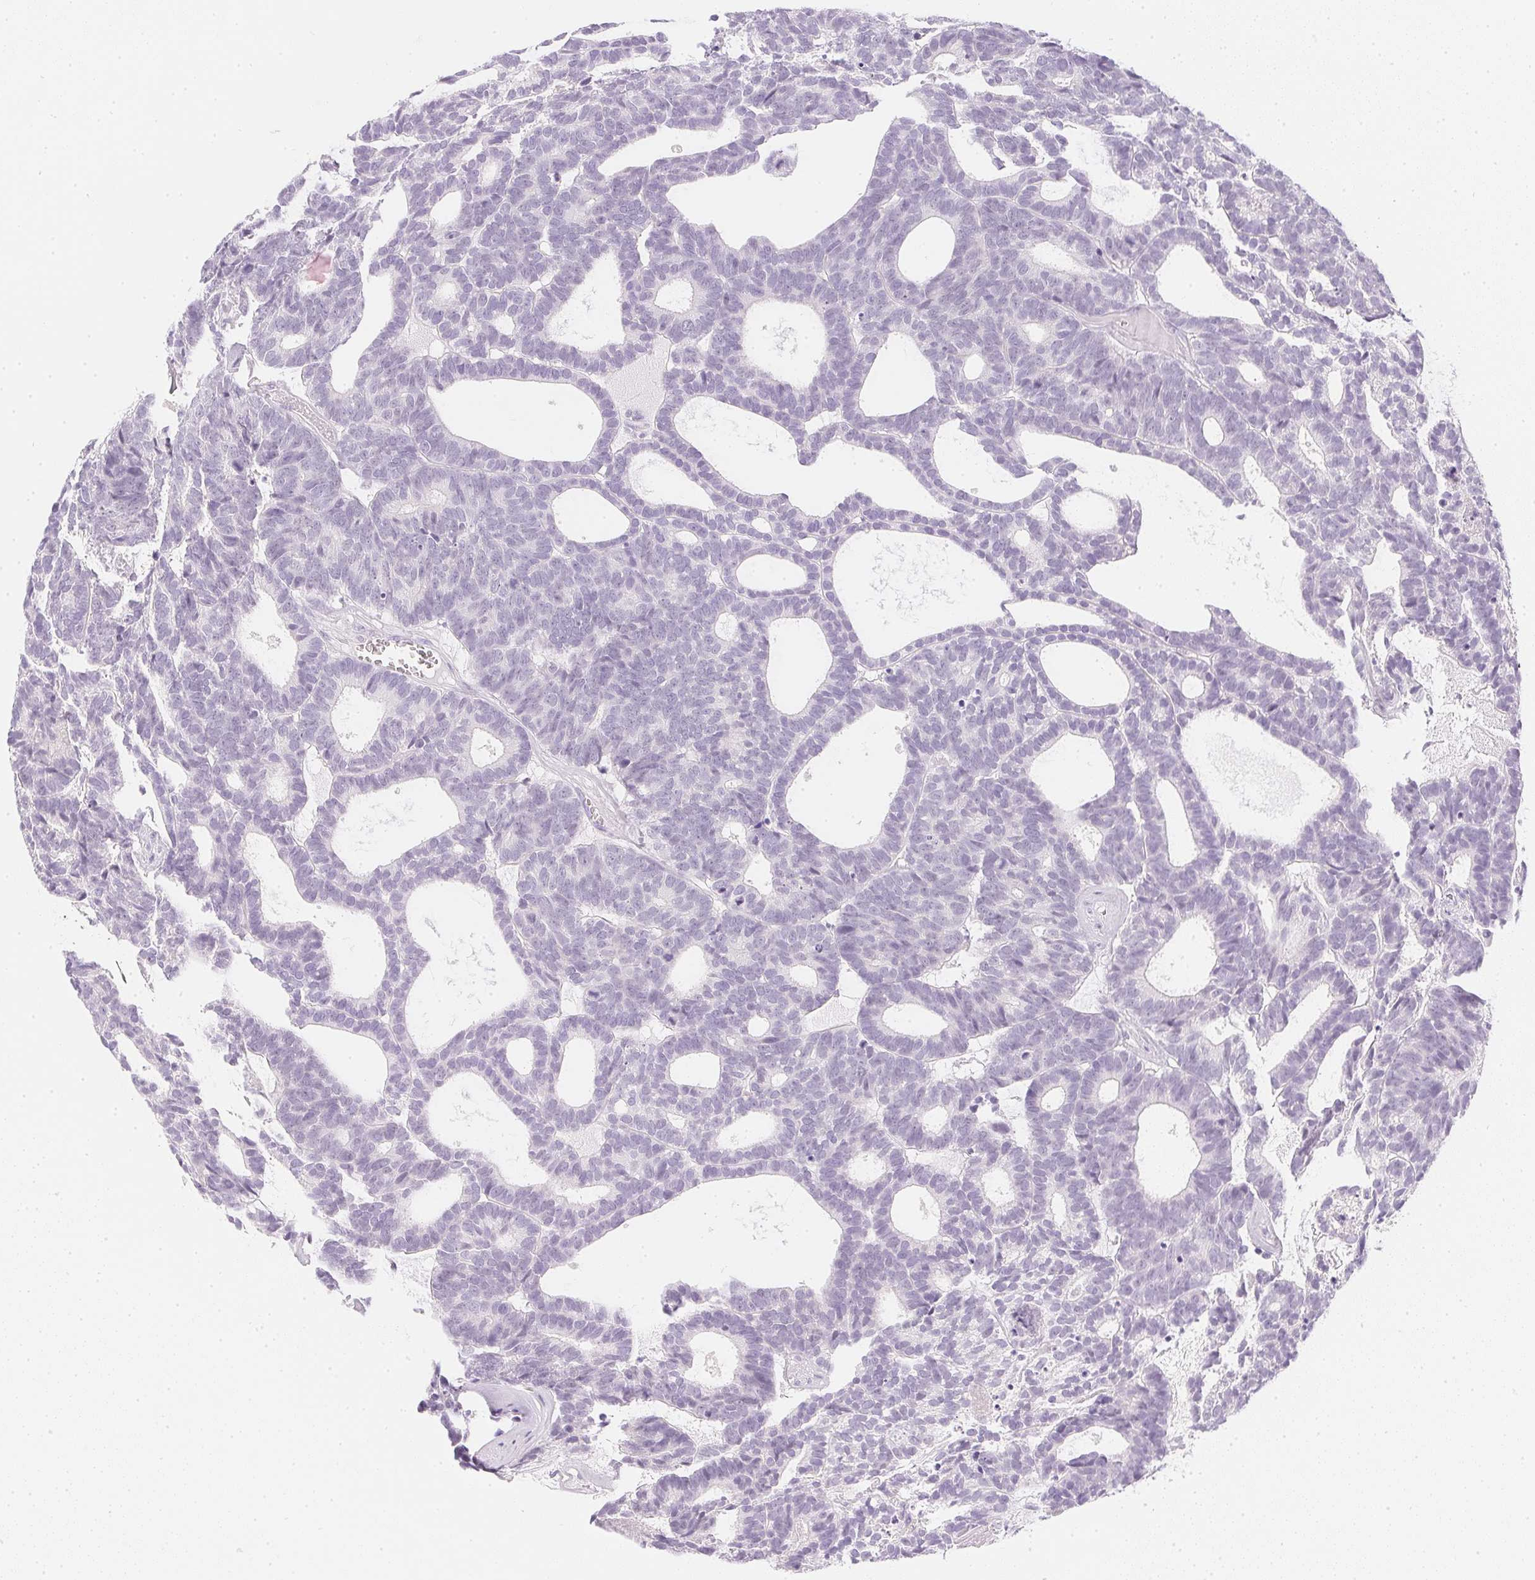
{"staining": {"intensity": "negative", "quantity": "none", "location": "none"}, "tissue": "head and neck cancer", "cell_type": "Tumor cells", "image_type": "cancer", "snomed": [{"axis": "morphology", "description": "Adenocarcinoma, NOS"}, {"axis": "topography", "description": "Head-Neck"}], "caption": "Tumor cells are negative for brown protein staining in head and neck cancer.", "gene": "PPY", "patient": {"sex": "female", "age": 81}}